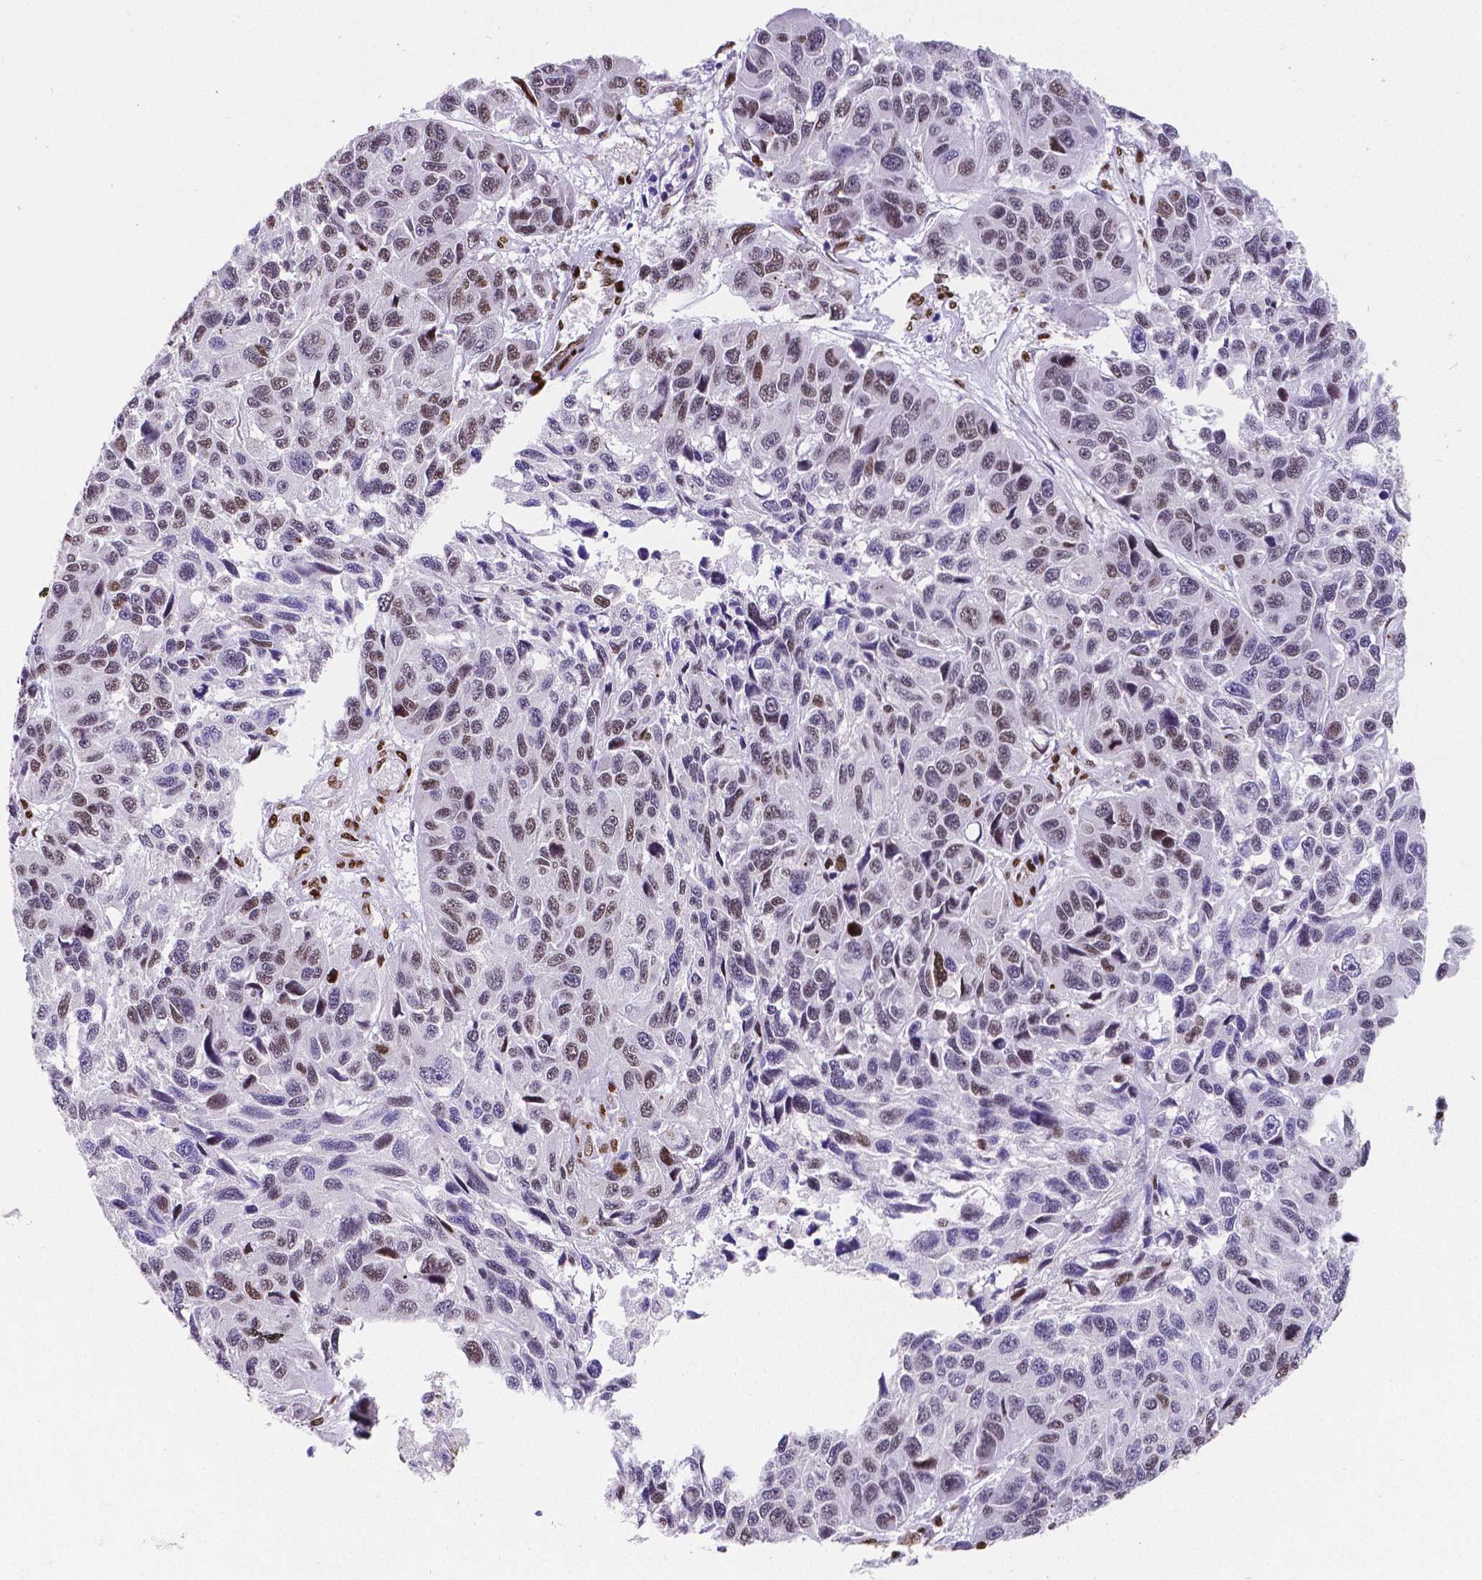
{"staining": {"intensity": "weak", "quantity": "25%-75%", "location": "nuclear"}, "tissue": "melanoma", "cell_type": "Tumor cells", "image_type": "cancer", "snomed": [{"axis": "morphology", "description": "Malignant melanoma, NOS"}, {"axis": "topography", "description": "Skin"}], "caption": "Immunohistochemistry image of neoplastic tissue: human melanoma stained using immunohistochemistry exhibits low levels of weak protein expression localized specifically in the nuclear of tumor cells, appearing as a nuclear brown color.", "gene": "MEF2C", "patient": {"sex": "male", "age": 53}}